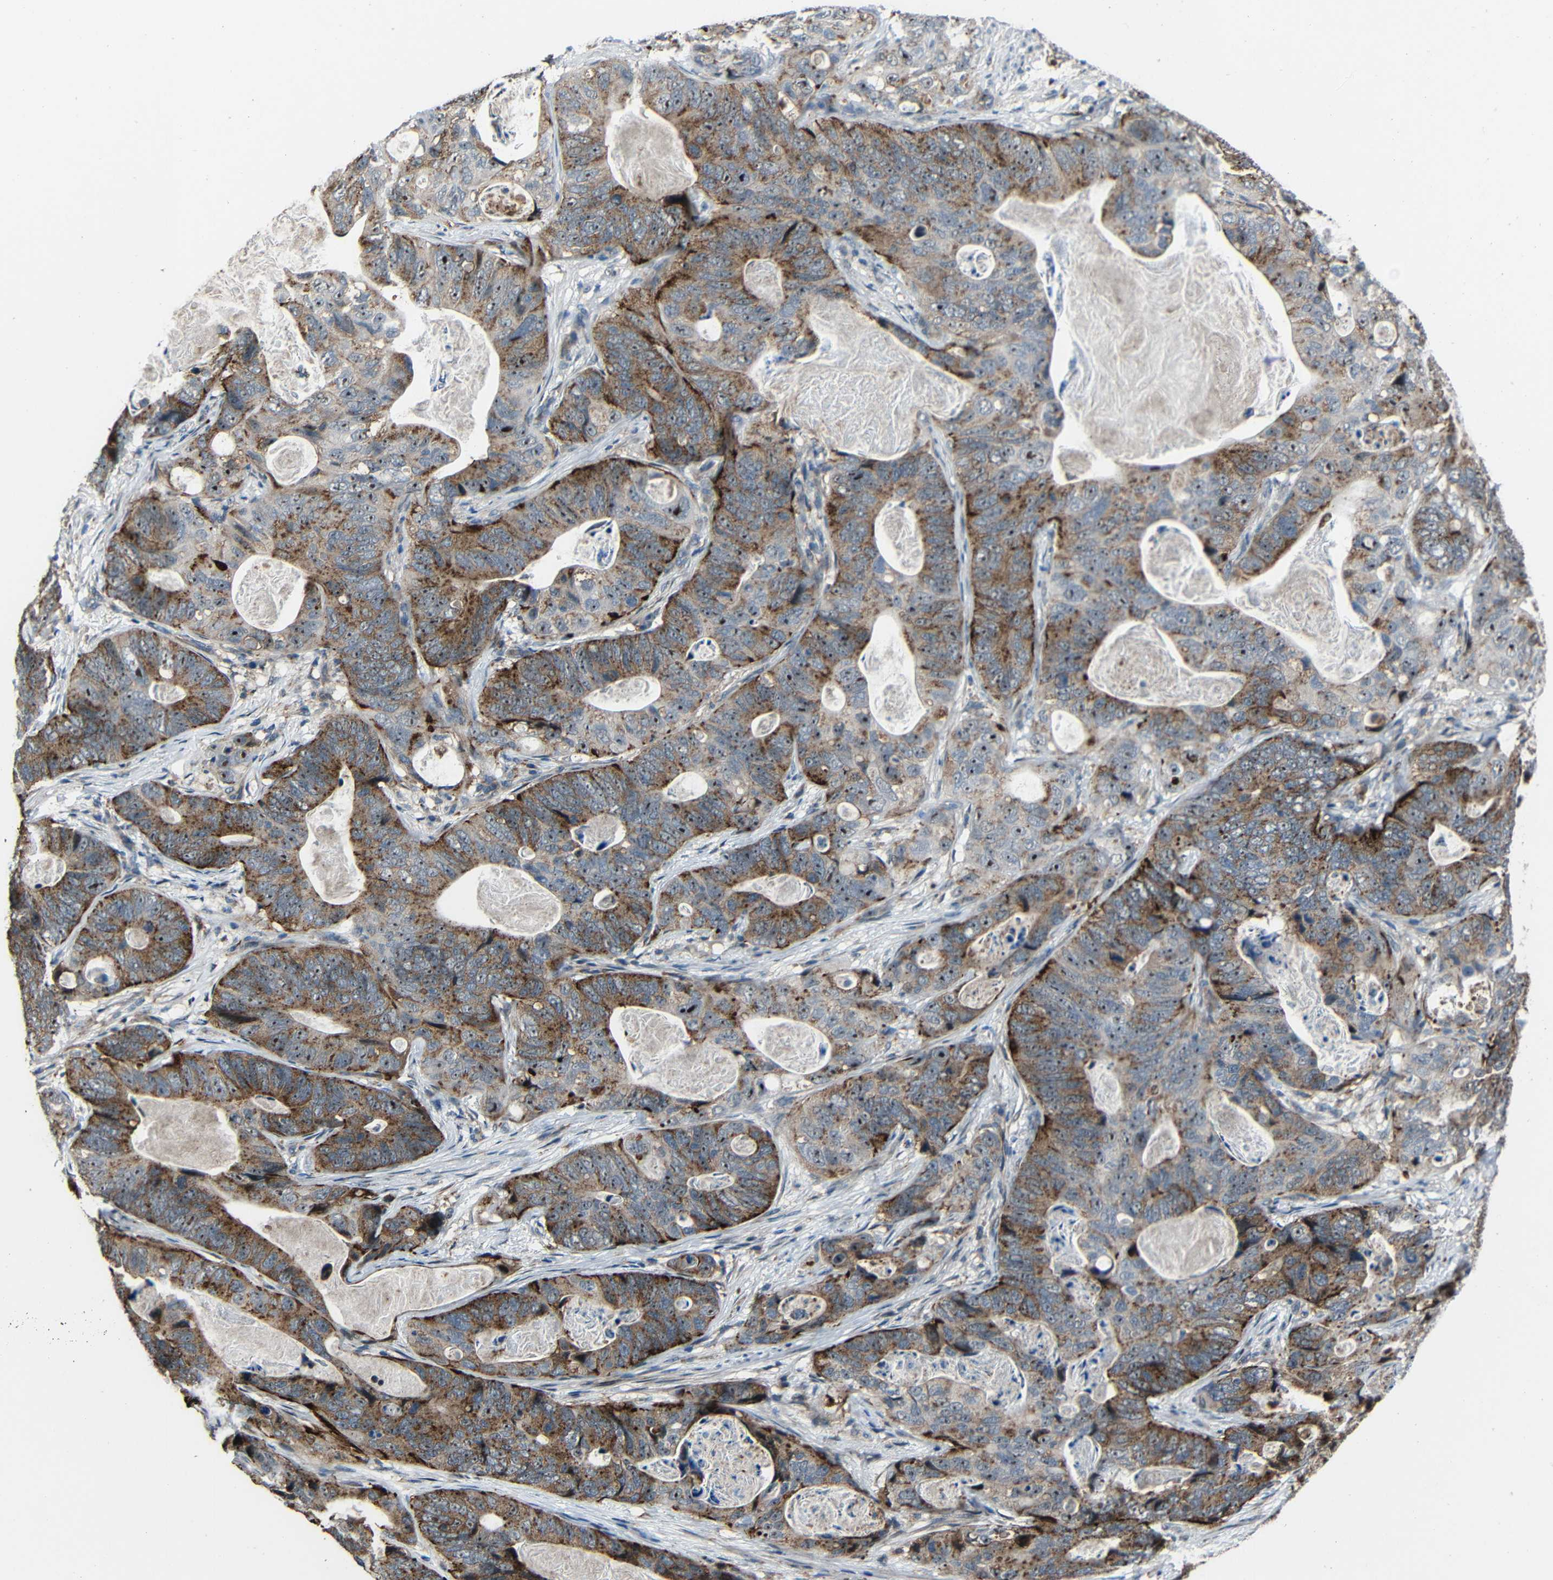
{"staining": {"intensity": "strong", "quantity": ">75%", "location": "cytoplasmic/membranous,nuclear"}, "tissue": "stomach cancer", "cell_type": "Tumor cells", "image_type": "cancer", "snomed": [{"axis": "morphology", "description": "Adenocarcinoma, NOS"}, {"axis": "topography", "description": "Stomach"}], "caption": "Immunohistochemical staining of human adenocarcinoma (stomach) displays strong cytoplasmic/membranous and nuclear protein positivity in about >75% of tumor cells.", "gene": "DNAJC5", "patient": {"sex": "female", "age": 89}}